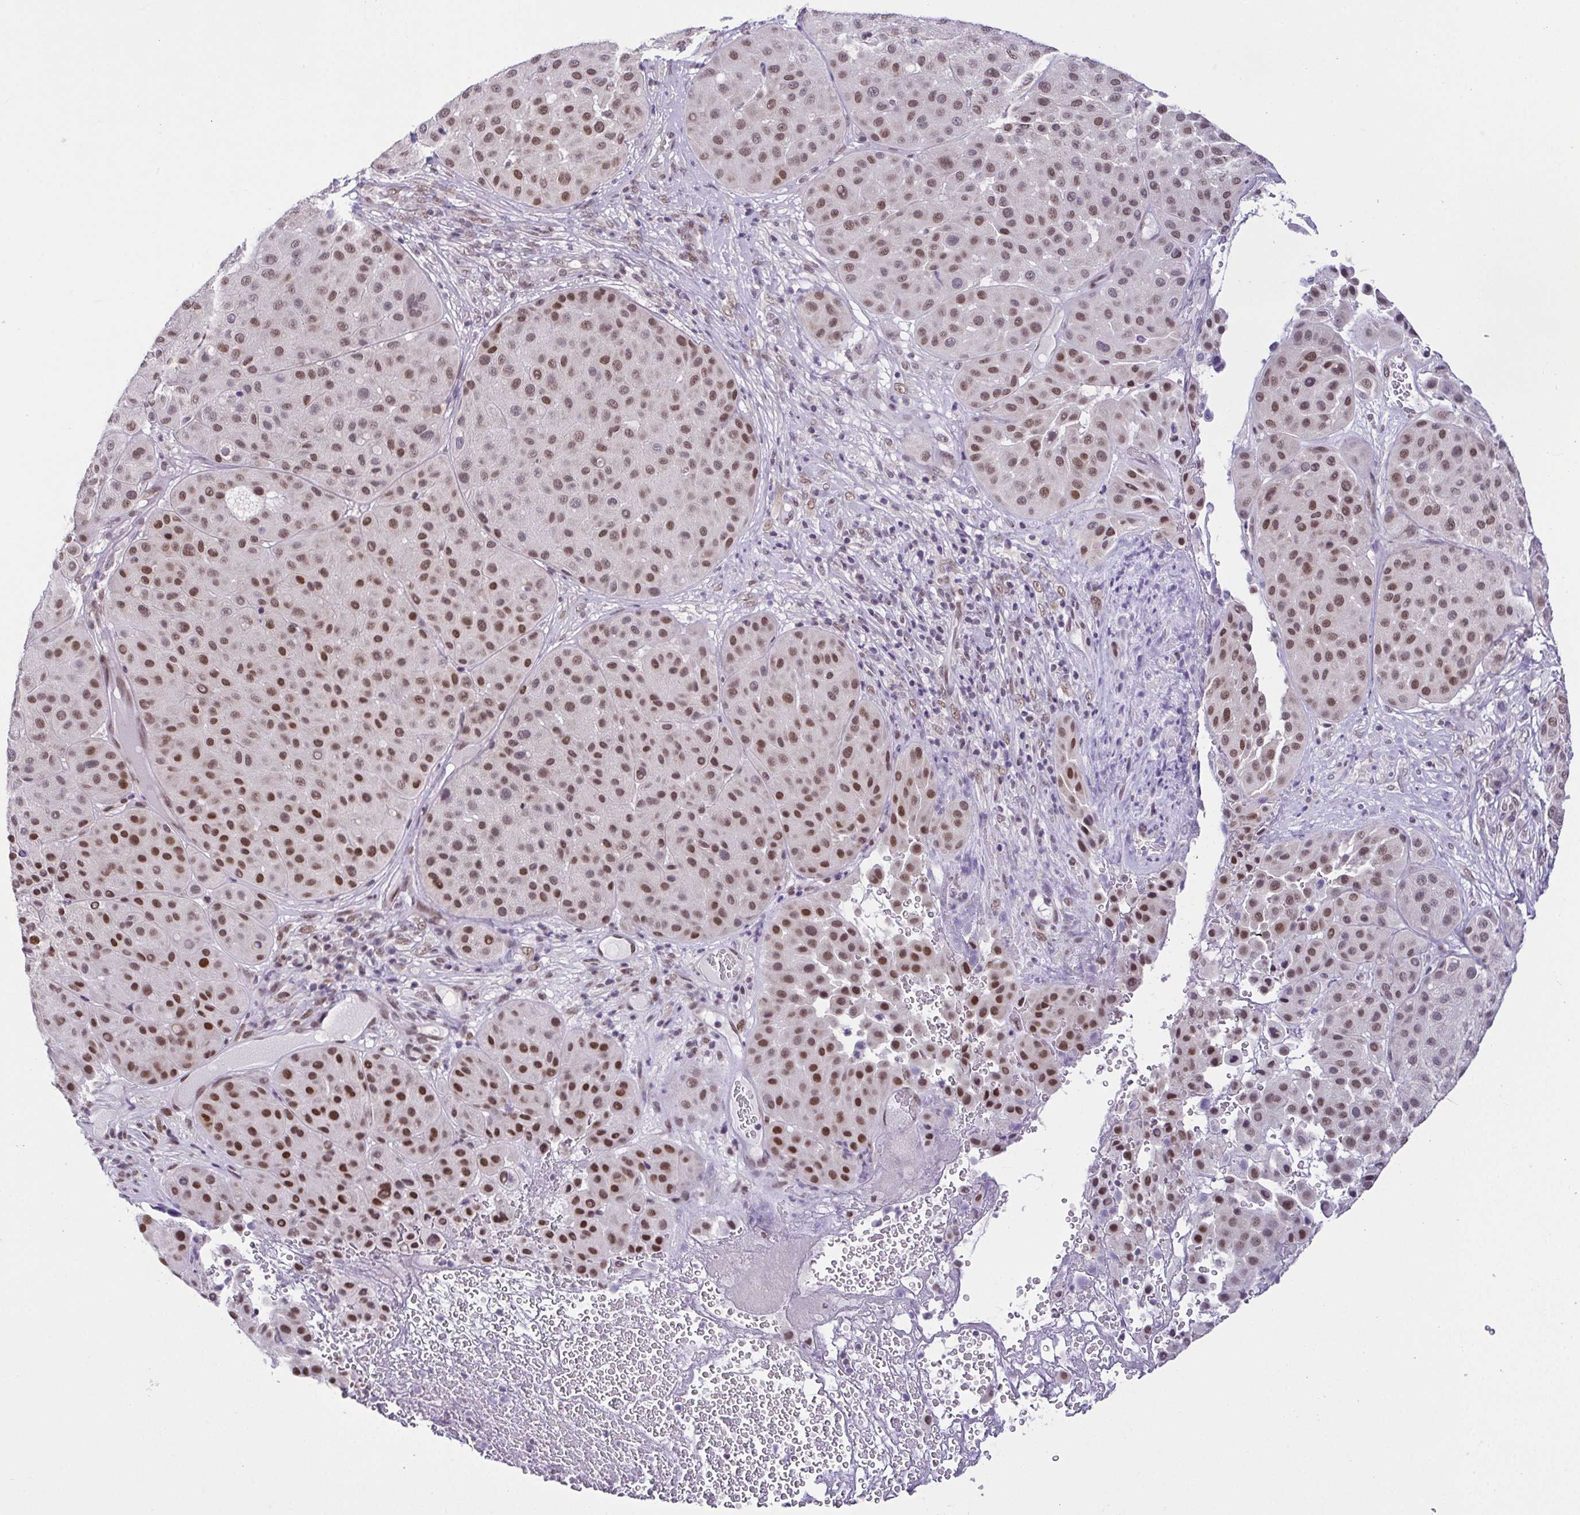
{"staining": {"intensity": "moderate", "quantity": ">75%", "location": "nuclear"}, "tissue": "melanoma", "cell_type": "Tumor cells", "image_type": "cancer", "snomed": [{"axis": "morphology", "description": "Malignant melanoma, Metastatic site"}, {"axis": "topography", "description": "Smooth muscle"}], "caption": "High-magnification brightfield microscopy of malignant melanoma (metastatic site) stained with DAB (brown) and counterstained with hematoxylin (blue). tumor cells exhibit moderate nuclear staining is appreciated in about>75% of cells. The staining was performed using DAB (3,3'-diaminobenzidine) to visualize the protein expression in brown, while the nuclei were stained in blue with hematoxylin (Magnification: 20x).", "gene": "RBM3", "patient": {"sex": "male", "age": 41}}